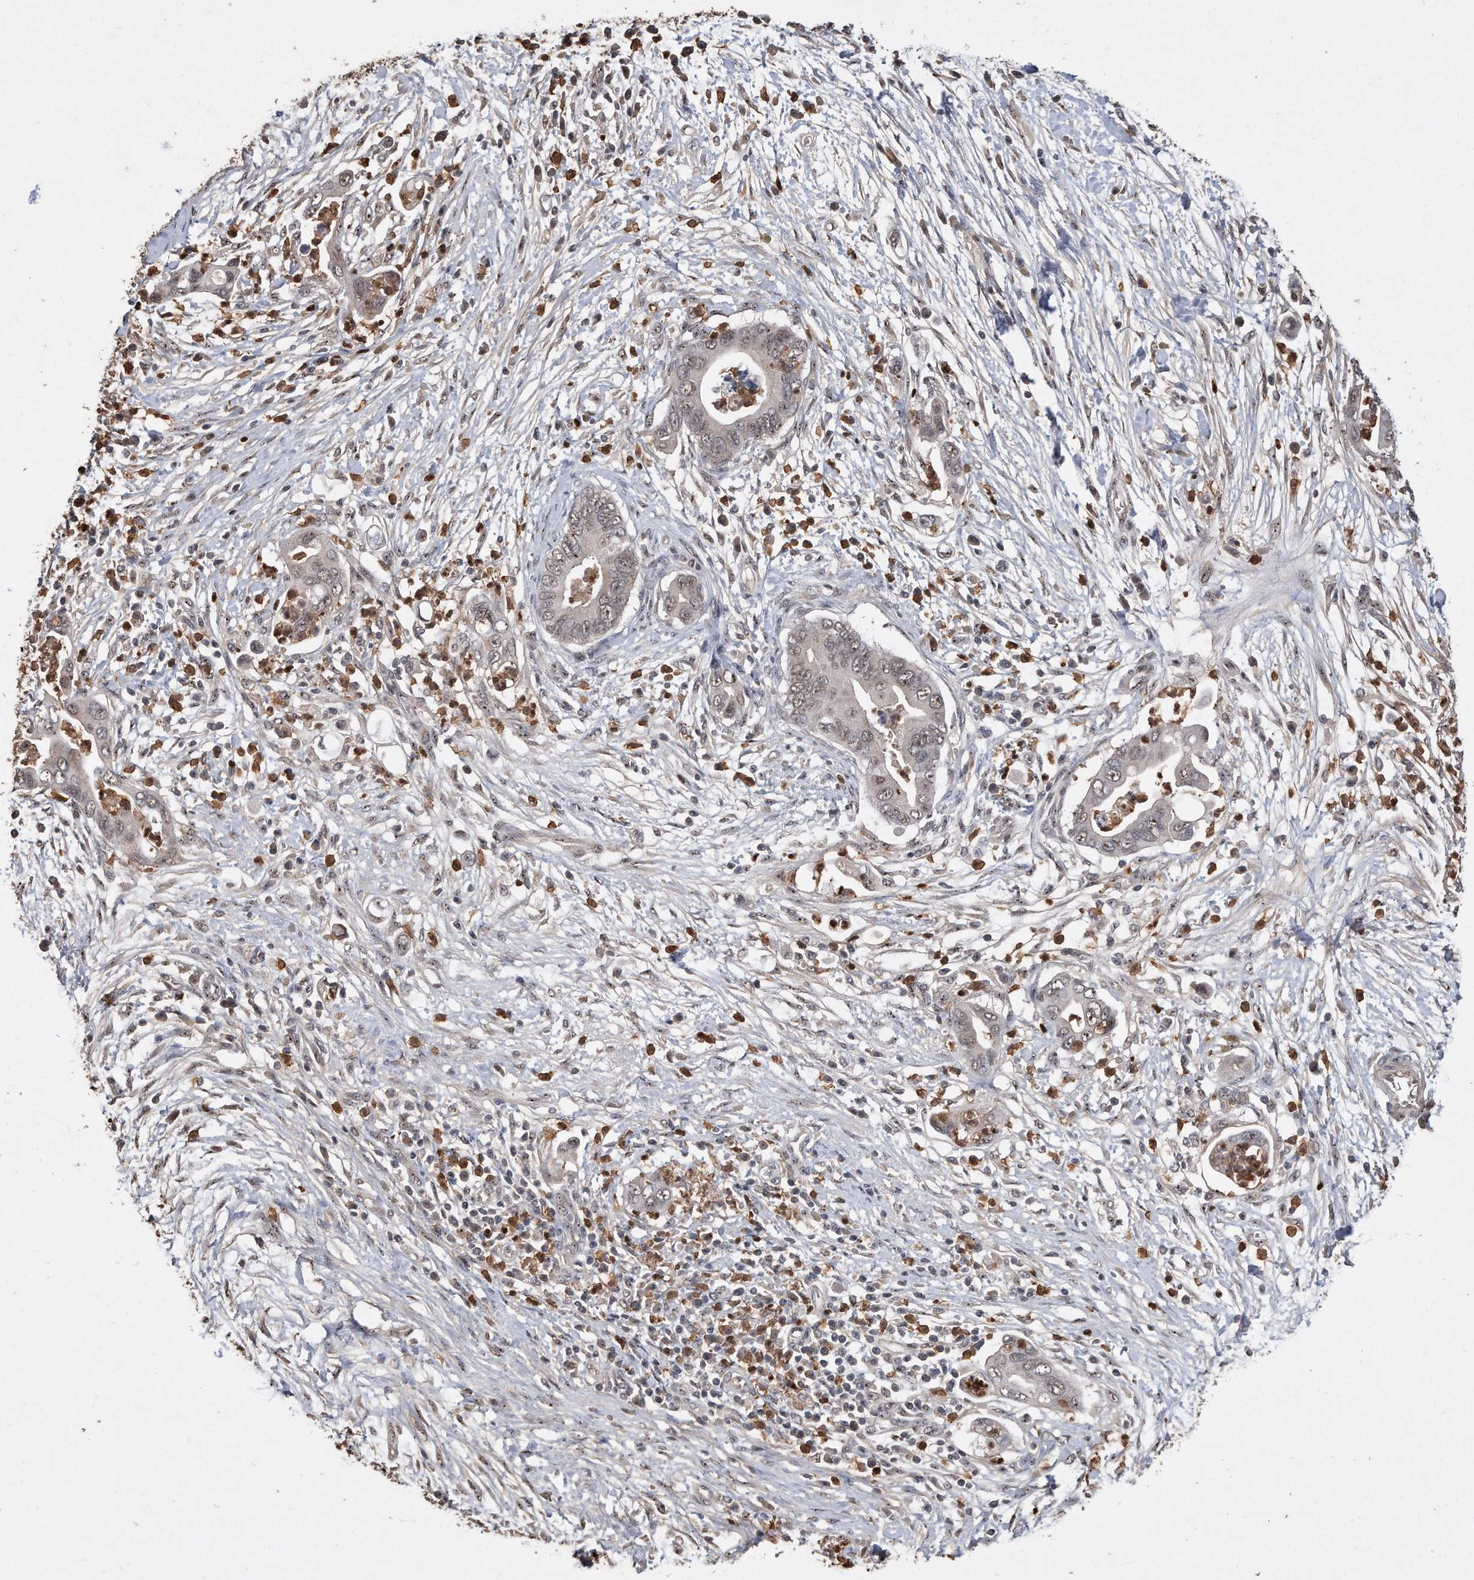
{"staining": {"intensity": "weak", "quantity": ">75%", "location": "cytoplasmic/membranous,nuclear"}, "tissue": "pancreatic cancer", "cell_type": "Tumor cells", "image_type": "cancer", "snomed": [{"axis": "morphology", "description": "Adenocarcinoma, NOS"}, {"axis": "topography", "description": "Pancreas"}], "caption": "Protein staining reveals weak cytoplasmic/membranous and nuclear staining in approximately >75% of tumor cells in pancreatic cancer (adenocarcinoma).", "gene": "PELO", "patient": {"sex": "male", "age": 75}}